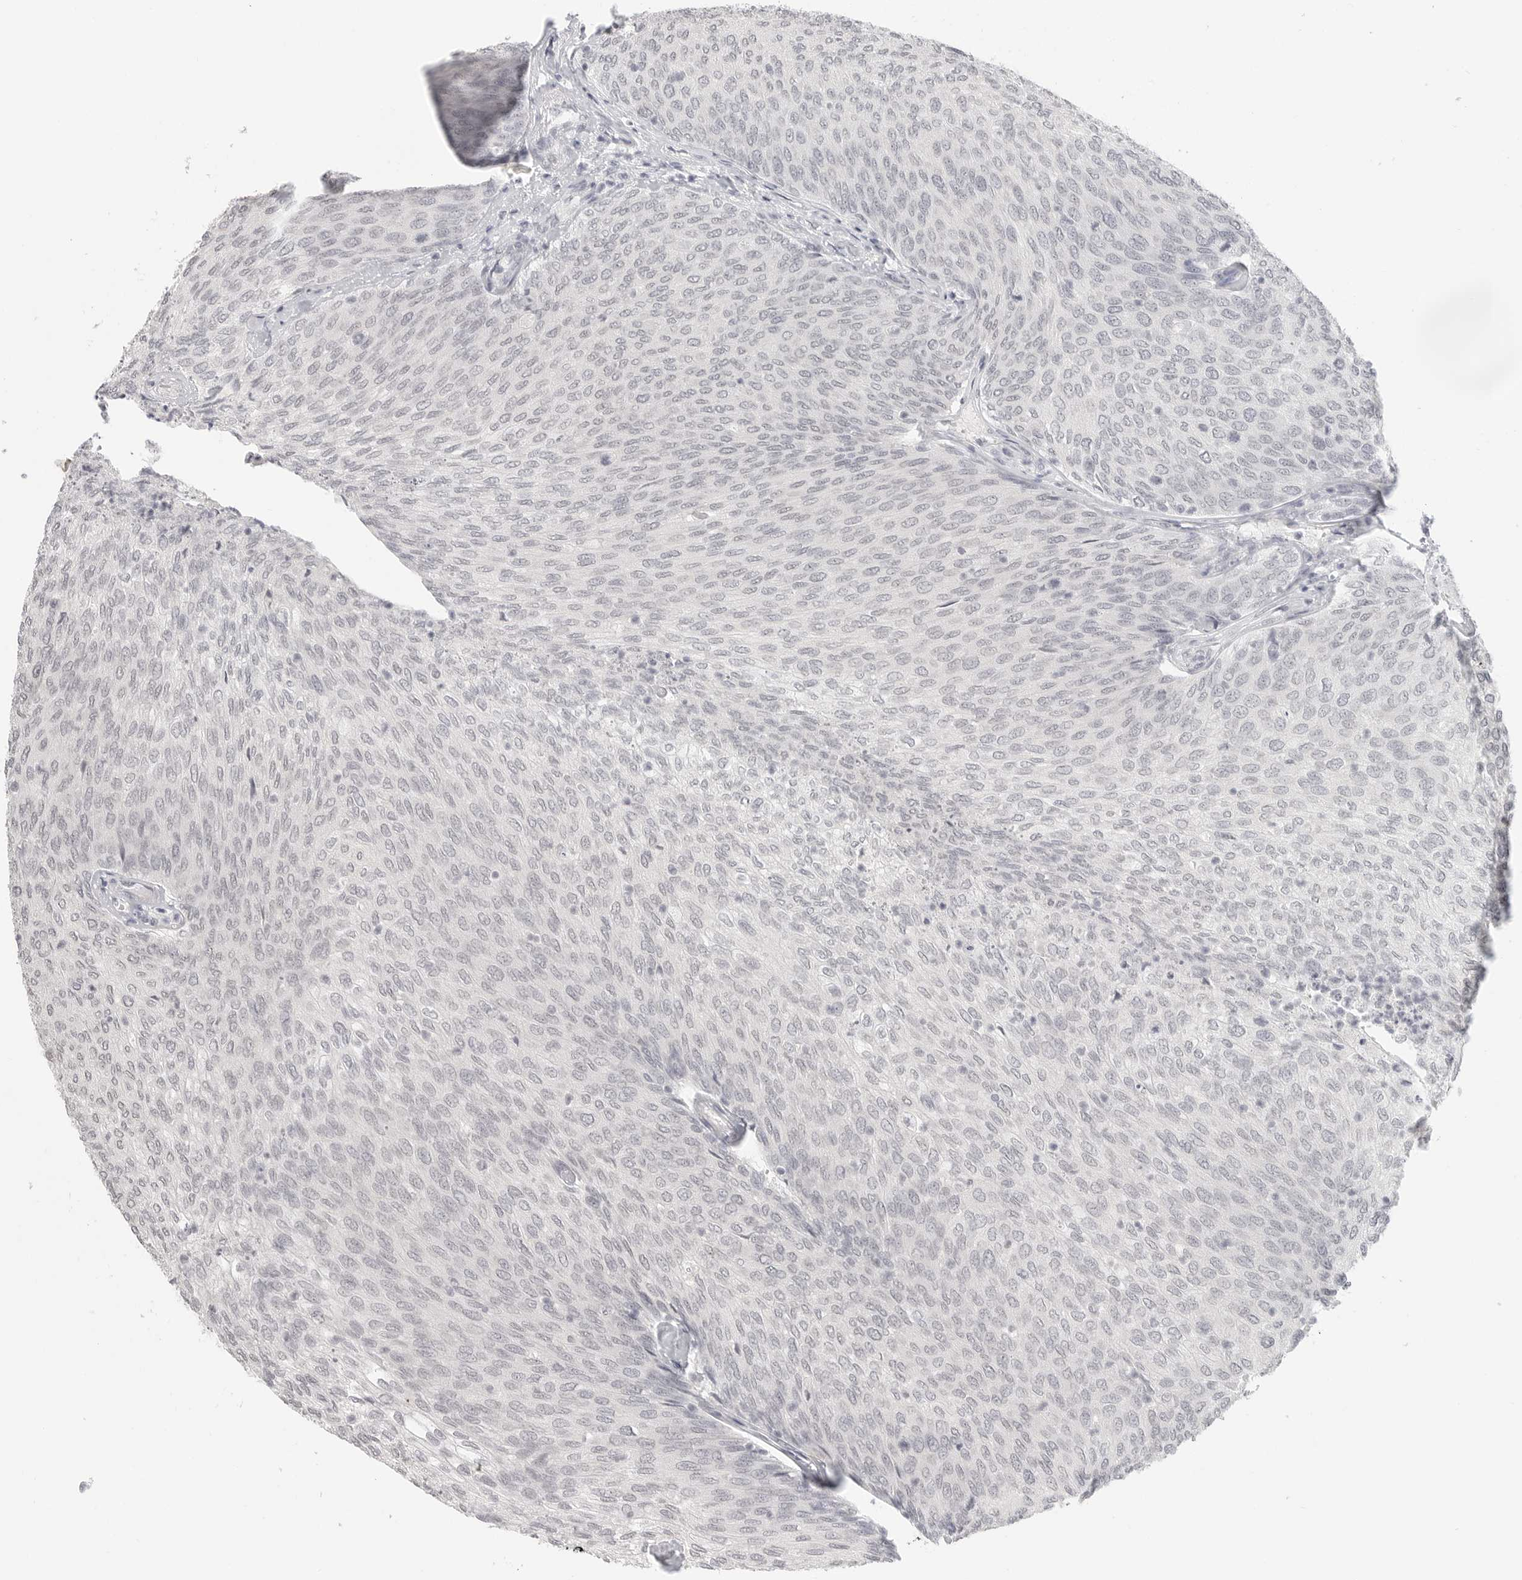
{"staining": {"intensity": "negative", "quantity": "none", "location": "none"}, "tissue": "urothelial cancer", "cell_type": "Tumor cells", "image_type": "cancer", "snomed": [{"axis": "morphology", "description": "Urothelial carcinoma, Low grade"}, {"axis": "topography", "description": "Urinary bladder"}], "caption": "The image reveals no staining of tumor cells in urothelial carcinoma (low-grade).", "gene": "KLK11", "patient": {"sex": "female", "age": 79}}